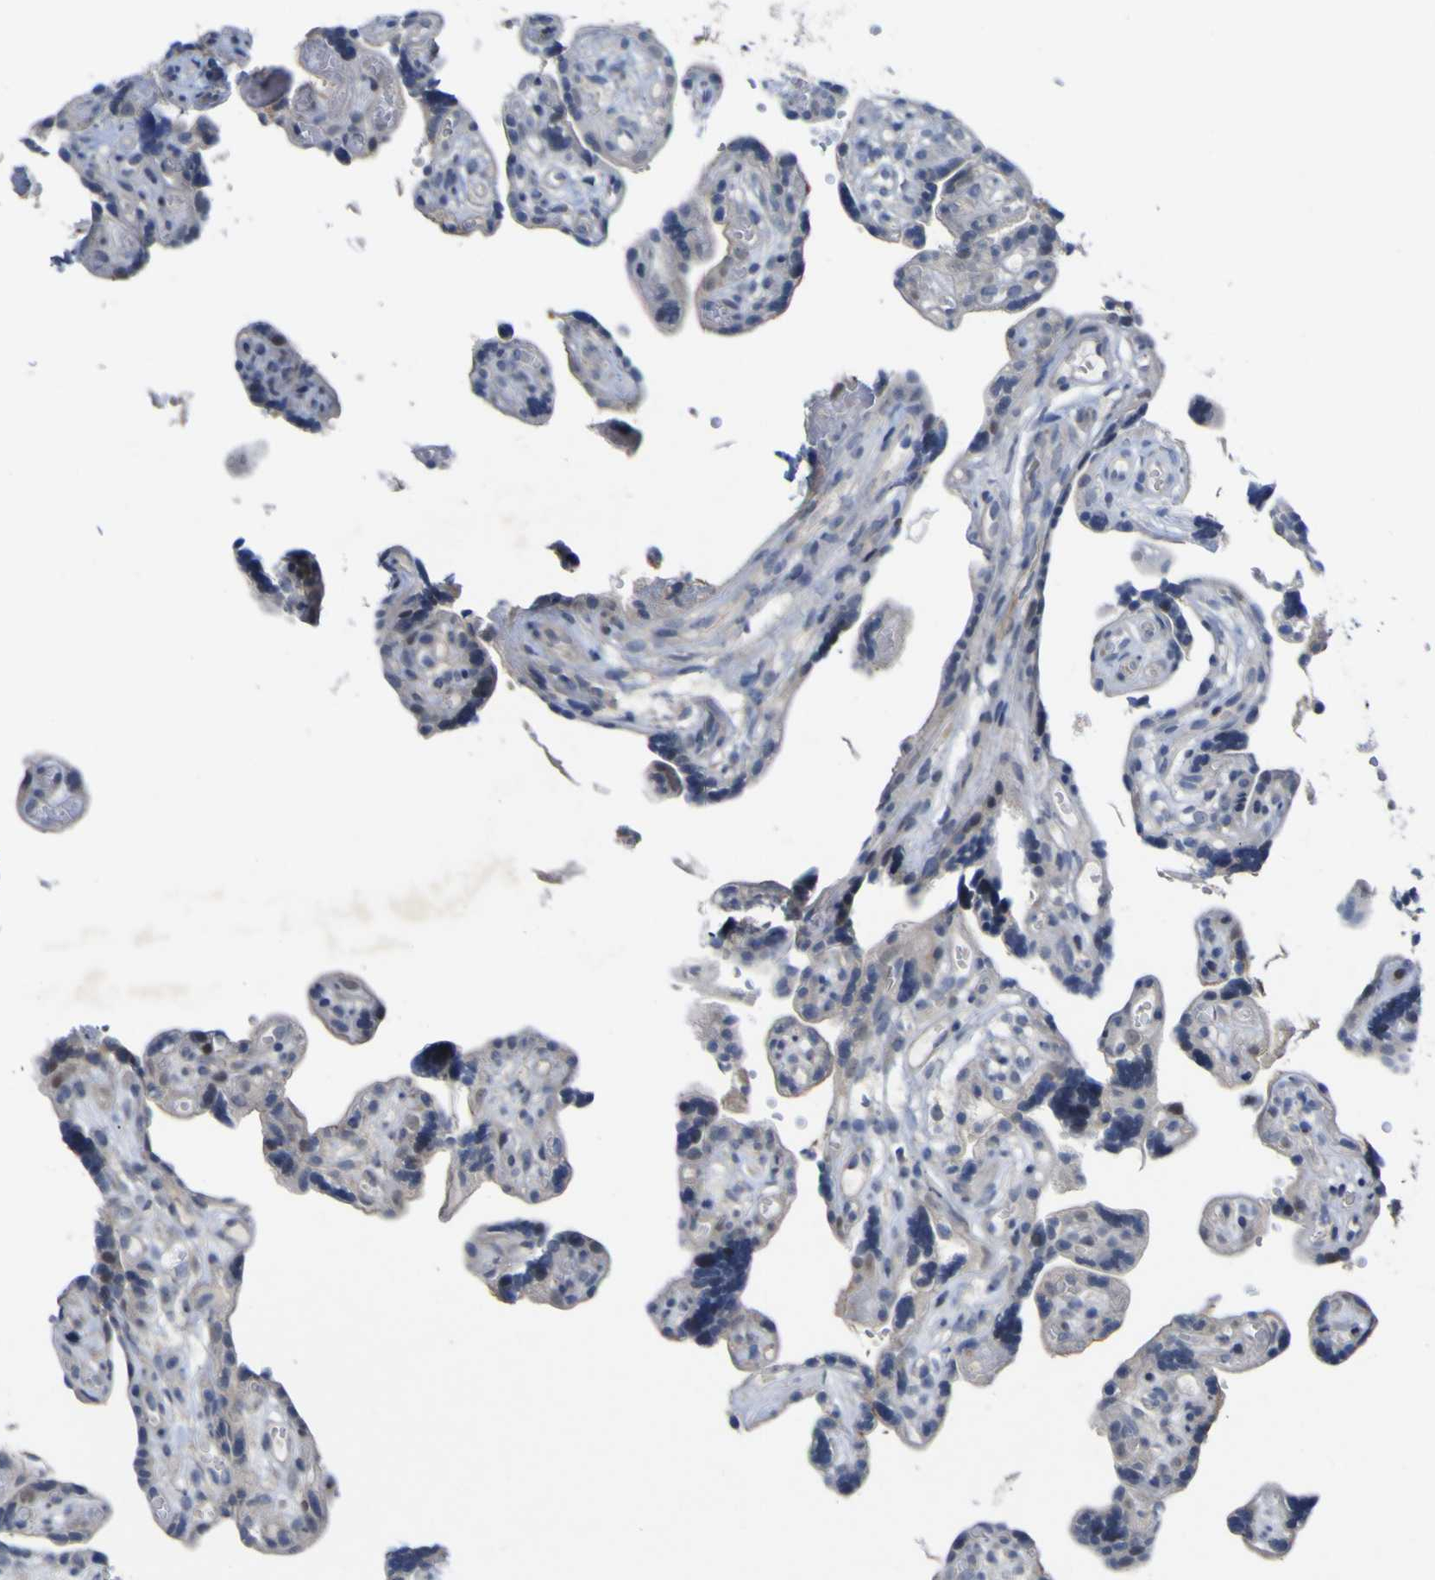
{"staining": {"intensity": "moderate", "quantity": ">75%", "location": "cytoplasmic/membranous"}, "tissue": "placenta", "cell_type": "Decidual cells", "image_type": "normal", "snomed": [{"axis": "morphology", "description": "Normal tissue, NOS"}, {"axis": "topography", "description": "Placenta"}], "caption": "High-magnification brightfield microscopy of unremarkable placenta stained with DAB (3,3'-diaminobenzidine) (brown) and counterstained with hematoxylin (blue). decidual cells exhibit moderate cytoplasmic/membranous positivity is appreciated in about>75% of cells.", "gene": "NAV1", "patient": {"sex": "female", "age": 30}}